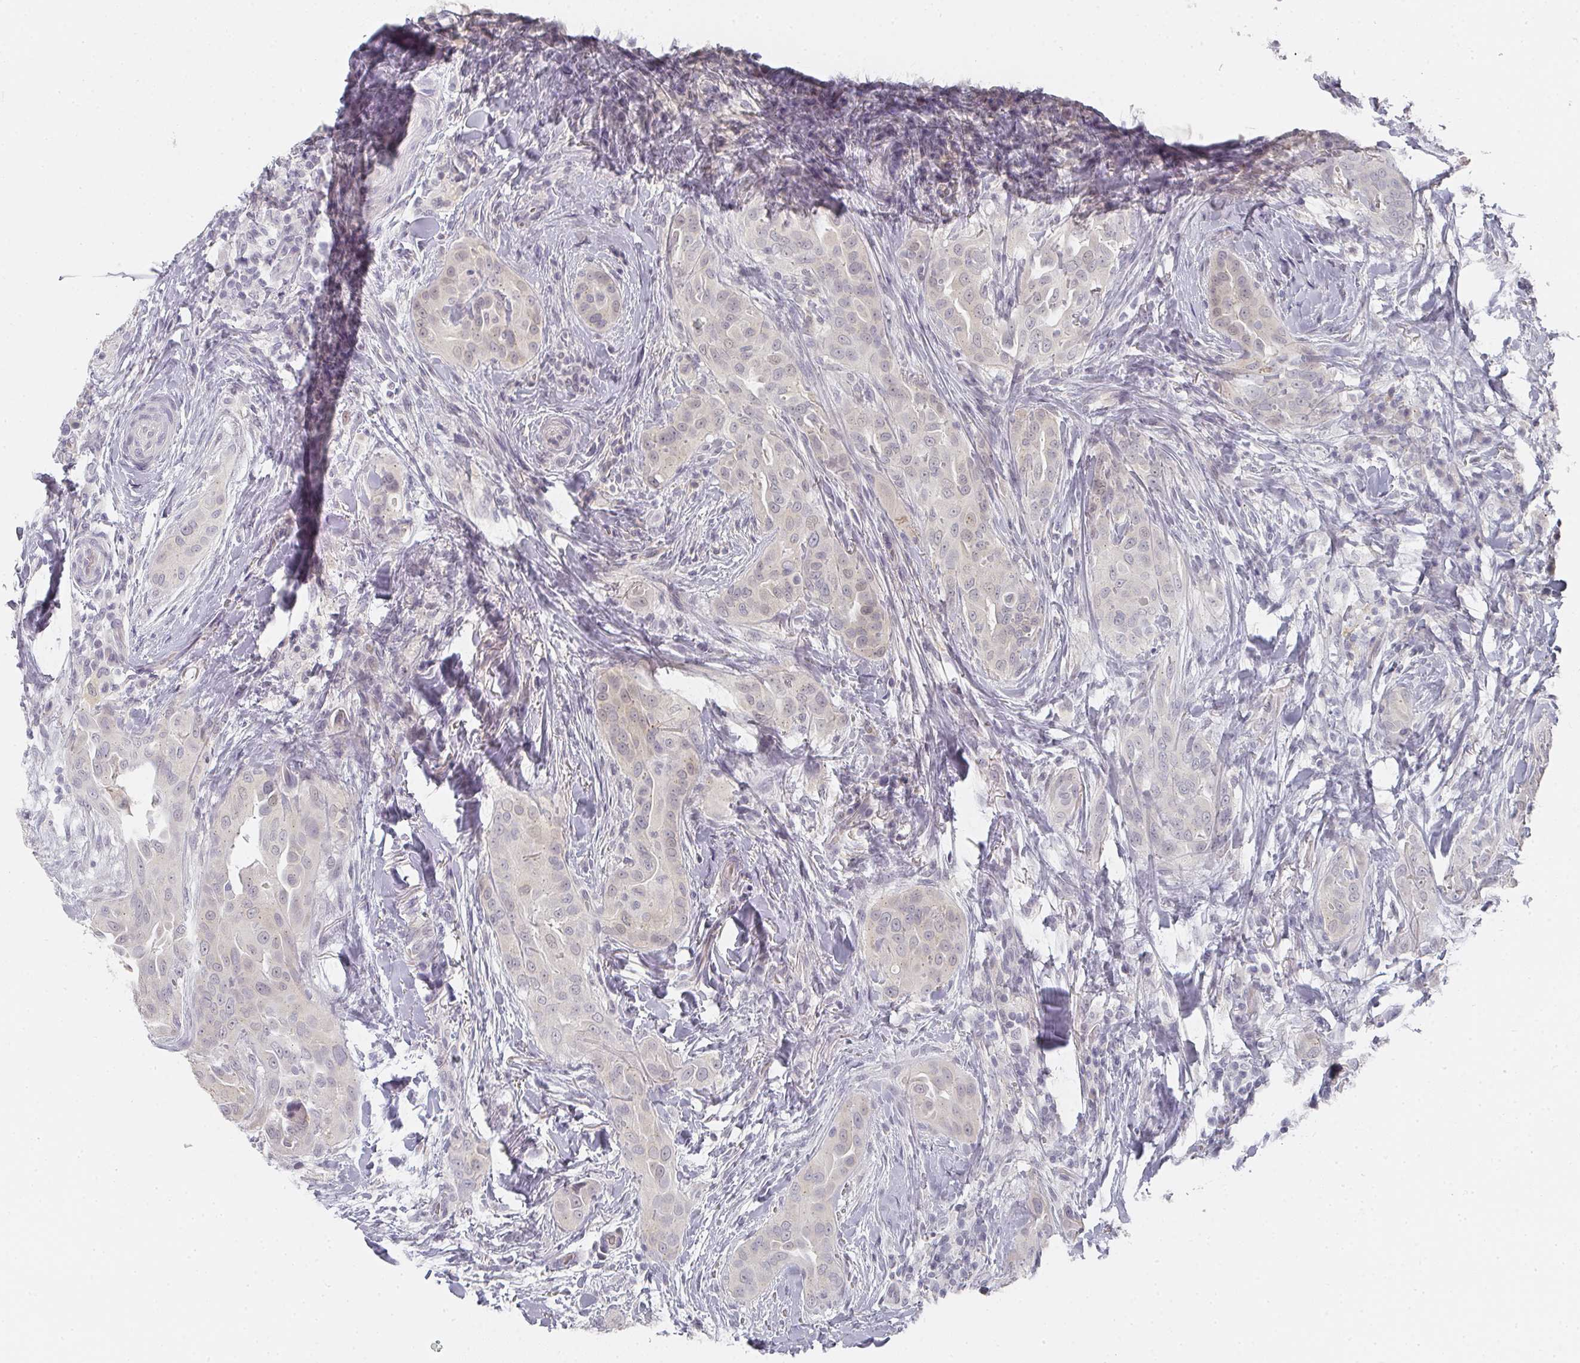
{"staining": {"intensity": "weak", "quantity": "<25%", "location": "nuclear"}, "tissue": "thyroid cancer", "cell_type": "Tumor cells", "image_type": "cancer", "snomed": [{"axis": "morphology", "description": "Papillary adenocarcinoma, NOS"}, {"axis": "topography", "description": "Thyroid gland"}], "caption": "Tumor cells are negative for protein expression in human thyroid cancer (papillary adenocarcinoma). Brightfield microscopy of IHC stained with DAB (3,3'-diaminobenzidine) (brown) and hematoxylin (blue), captured at high magnification.", "gene": "SHISA2", "patient": {"sex": "male", "age": 61}}